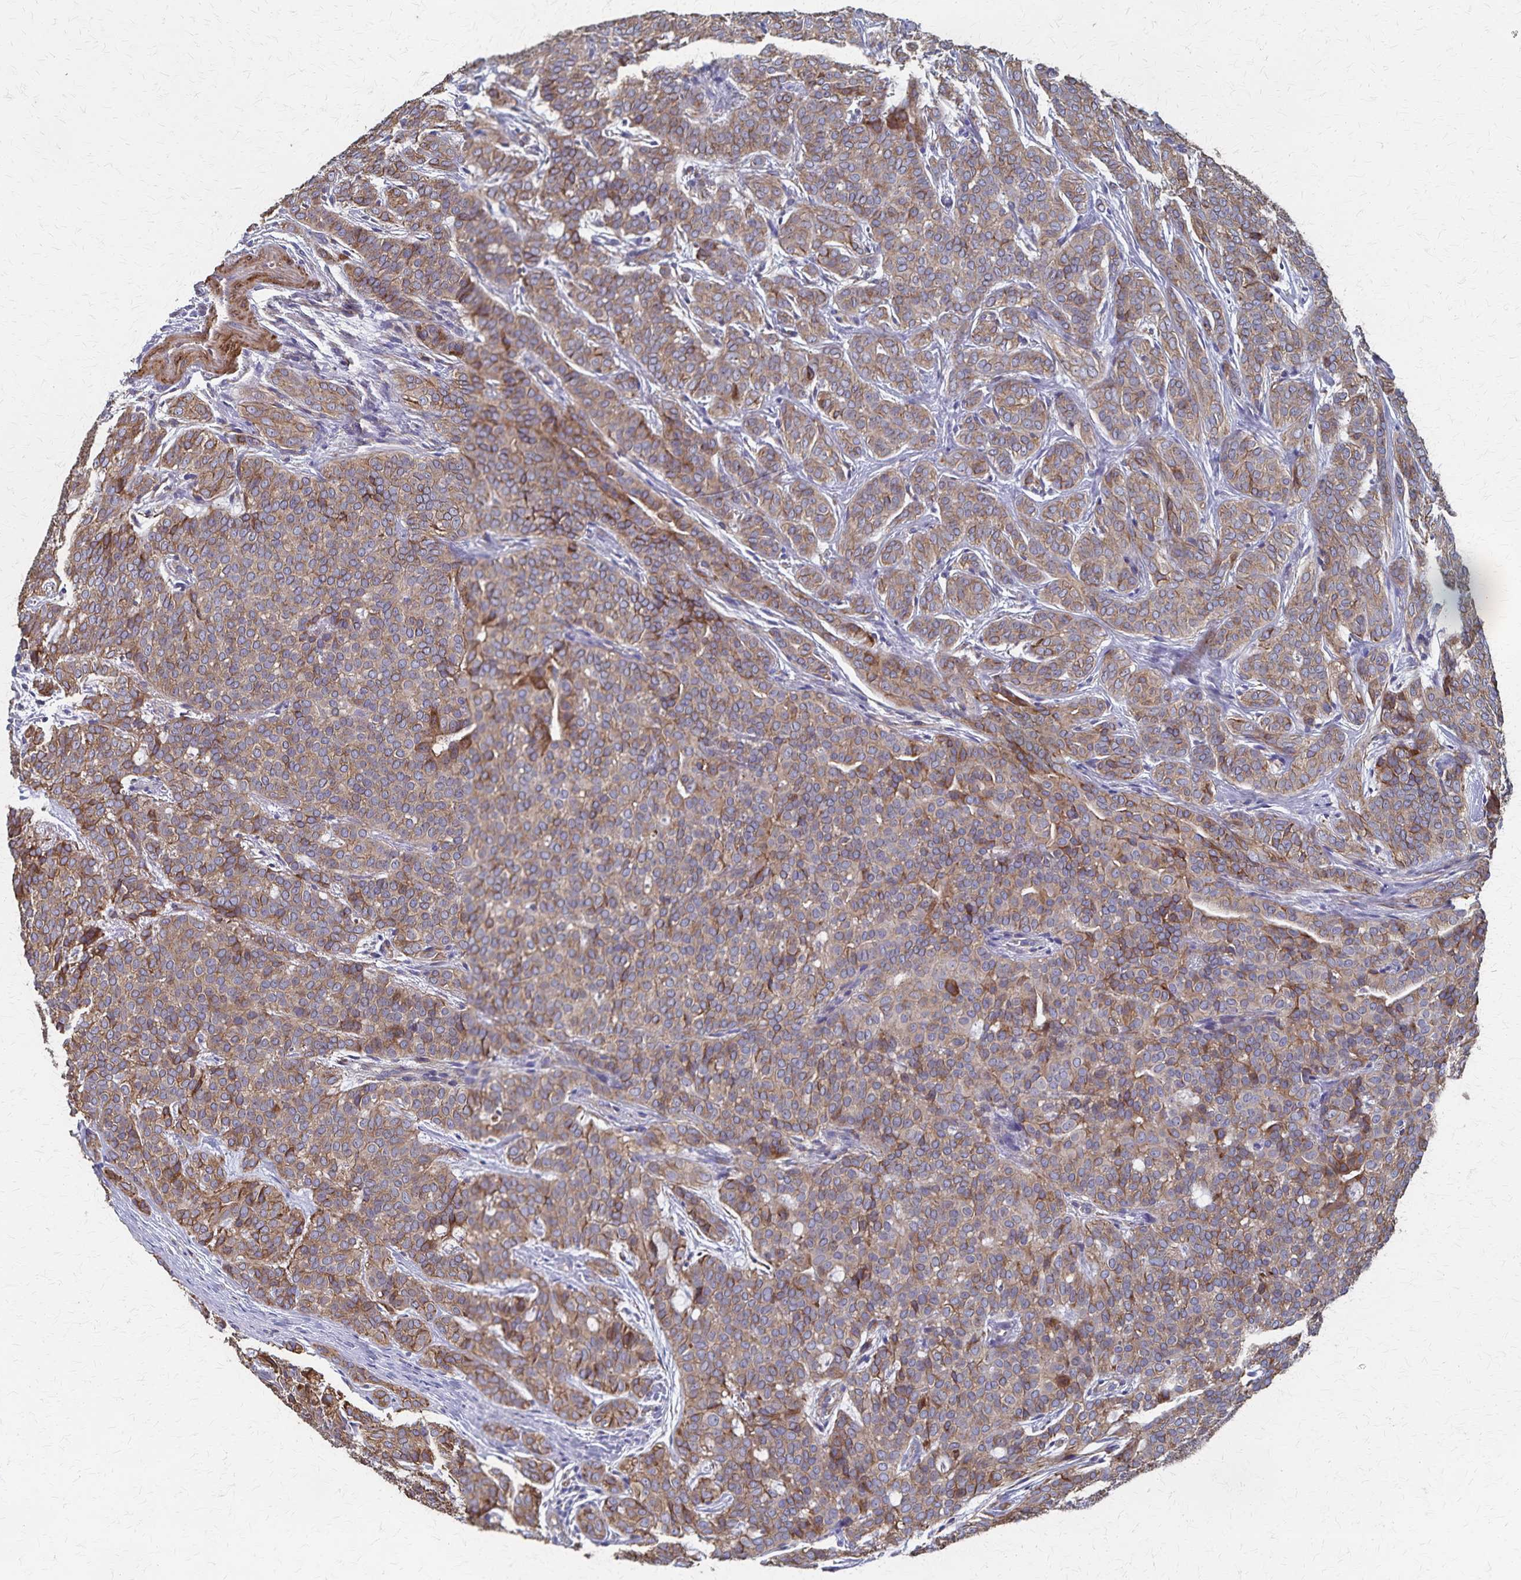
{"staining": {"intensity": "moderate", "quantity": ">75%", "location": "cytoplasmic/membranous"}, "tissue": "head and neck cancer", "cell_type": "Tumor cells", "image_type": "cancer", "snomed": [{"axis": "morphology", "description": "Normal tissue, NOS"}, {"axis": "morphology", "description": "Adenocarcinoma, NOS"}, {"axis": "topography", "description": "Oral tissue"}, {"axis": "topography", "description": "Head-Neck"}], "caption": "DAB (3,3'-diaminobenzidine) immunohistochemical staining of head and neck cancer exhibits moderate cytoplasmic/membranous protein positivity in about >75% of tumor cells. Nuclei are stained in blue.", "gene": "PGAP2", "patient": {"sex": "female", "age": 57}}